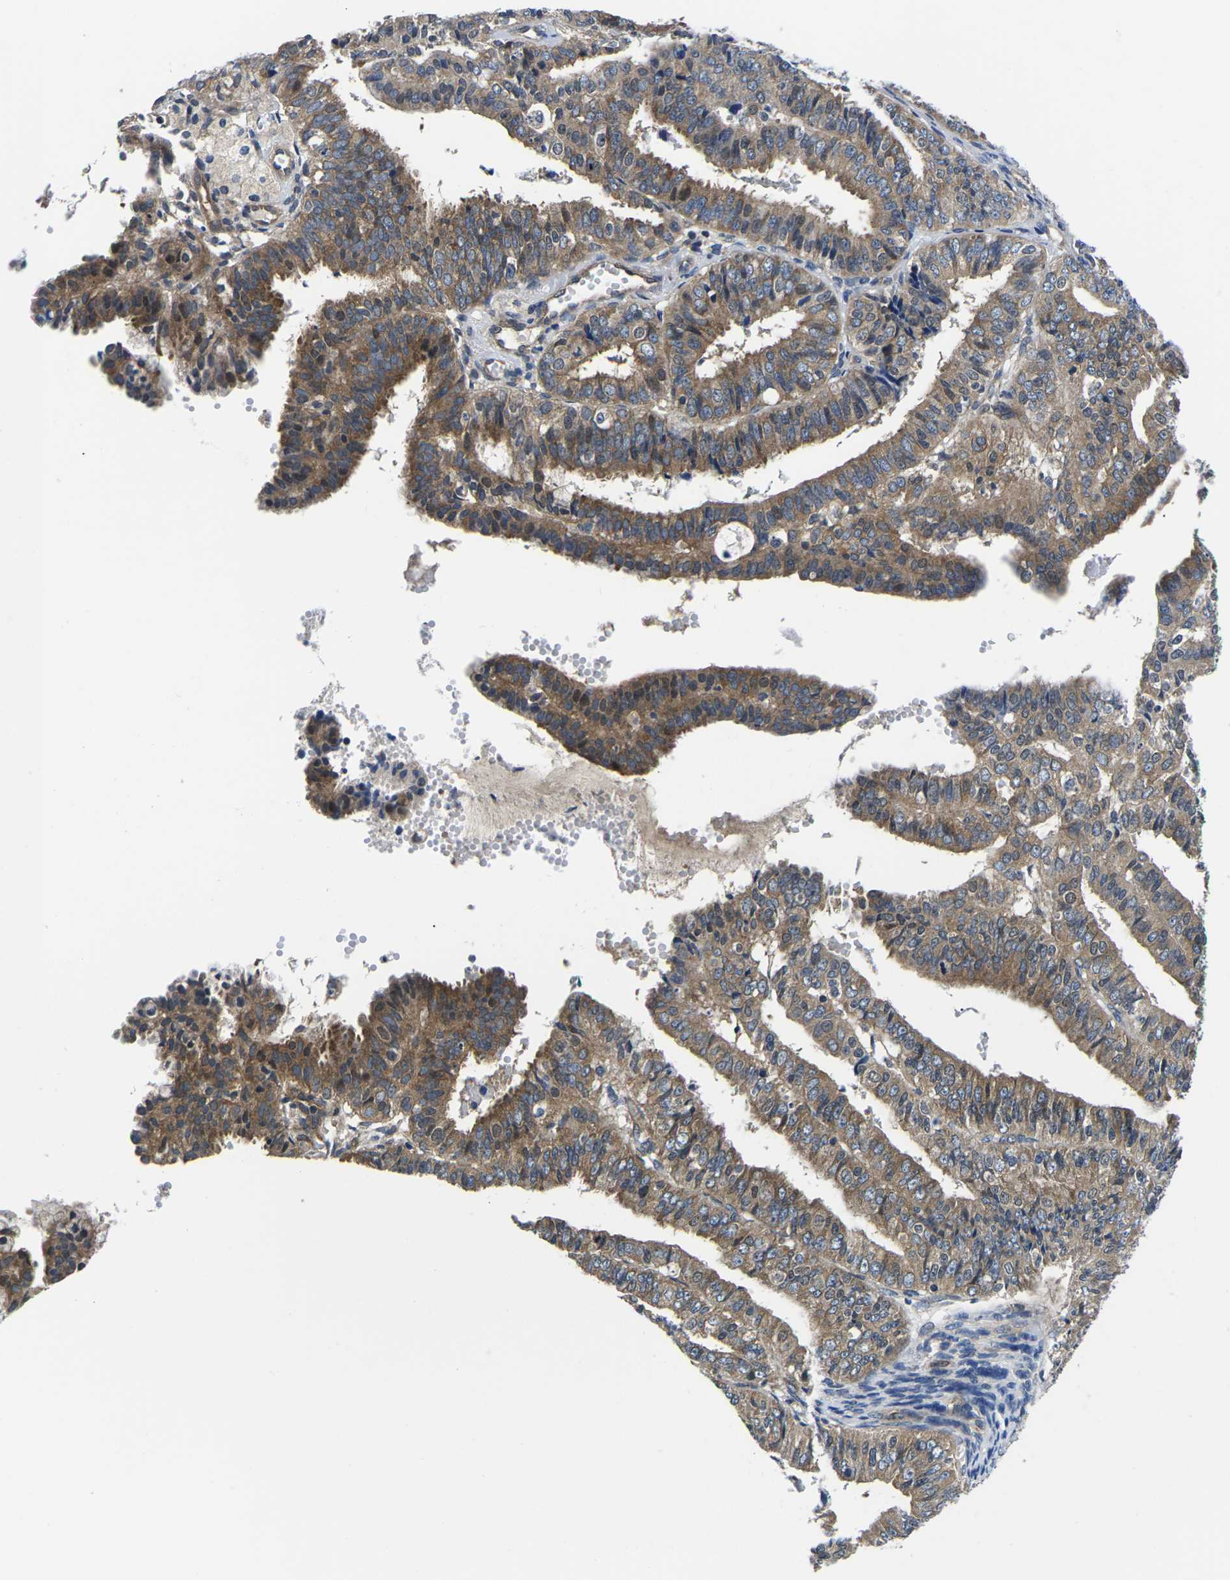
{"staining": {"intensity": "moderate", "quantity": ">75%", "location": "cytoplasmic/membranous"}, "tissue": "endometrial cancer", "cell_type": "Tumor cells", "image_type": "cancer", "snomed": [{"axis": "morphology", "description": "Adenocarcinoma, NOS"}, {"axis": "topography", "description": "Endometrium"}], "caption": "Brown immunohistochemical staining in endometrial adenocarcinoma reveals moderate cytoplasmic/membranous positivity in approximately >75% of tumor cells.", "gene": "GSK3B", "patient": {"sex": "female", "age": 63}}